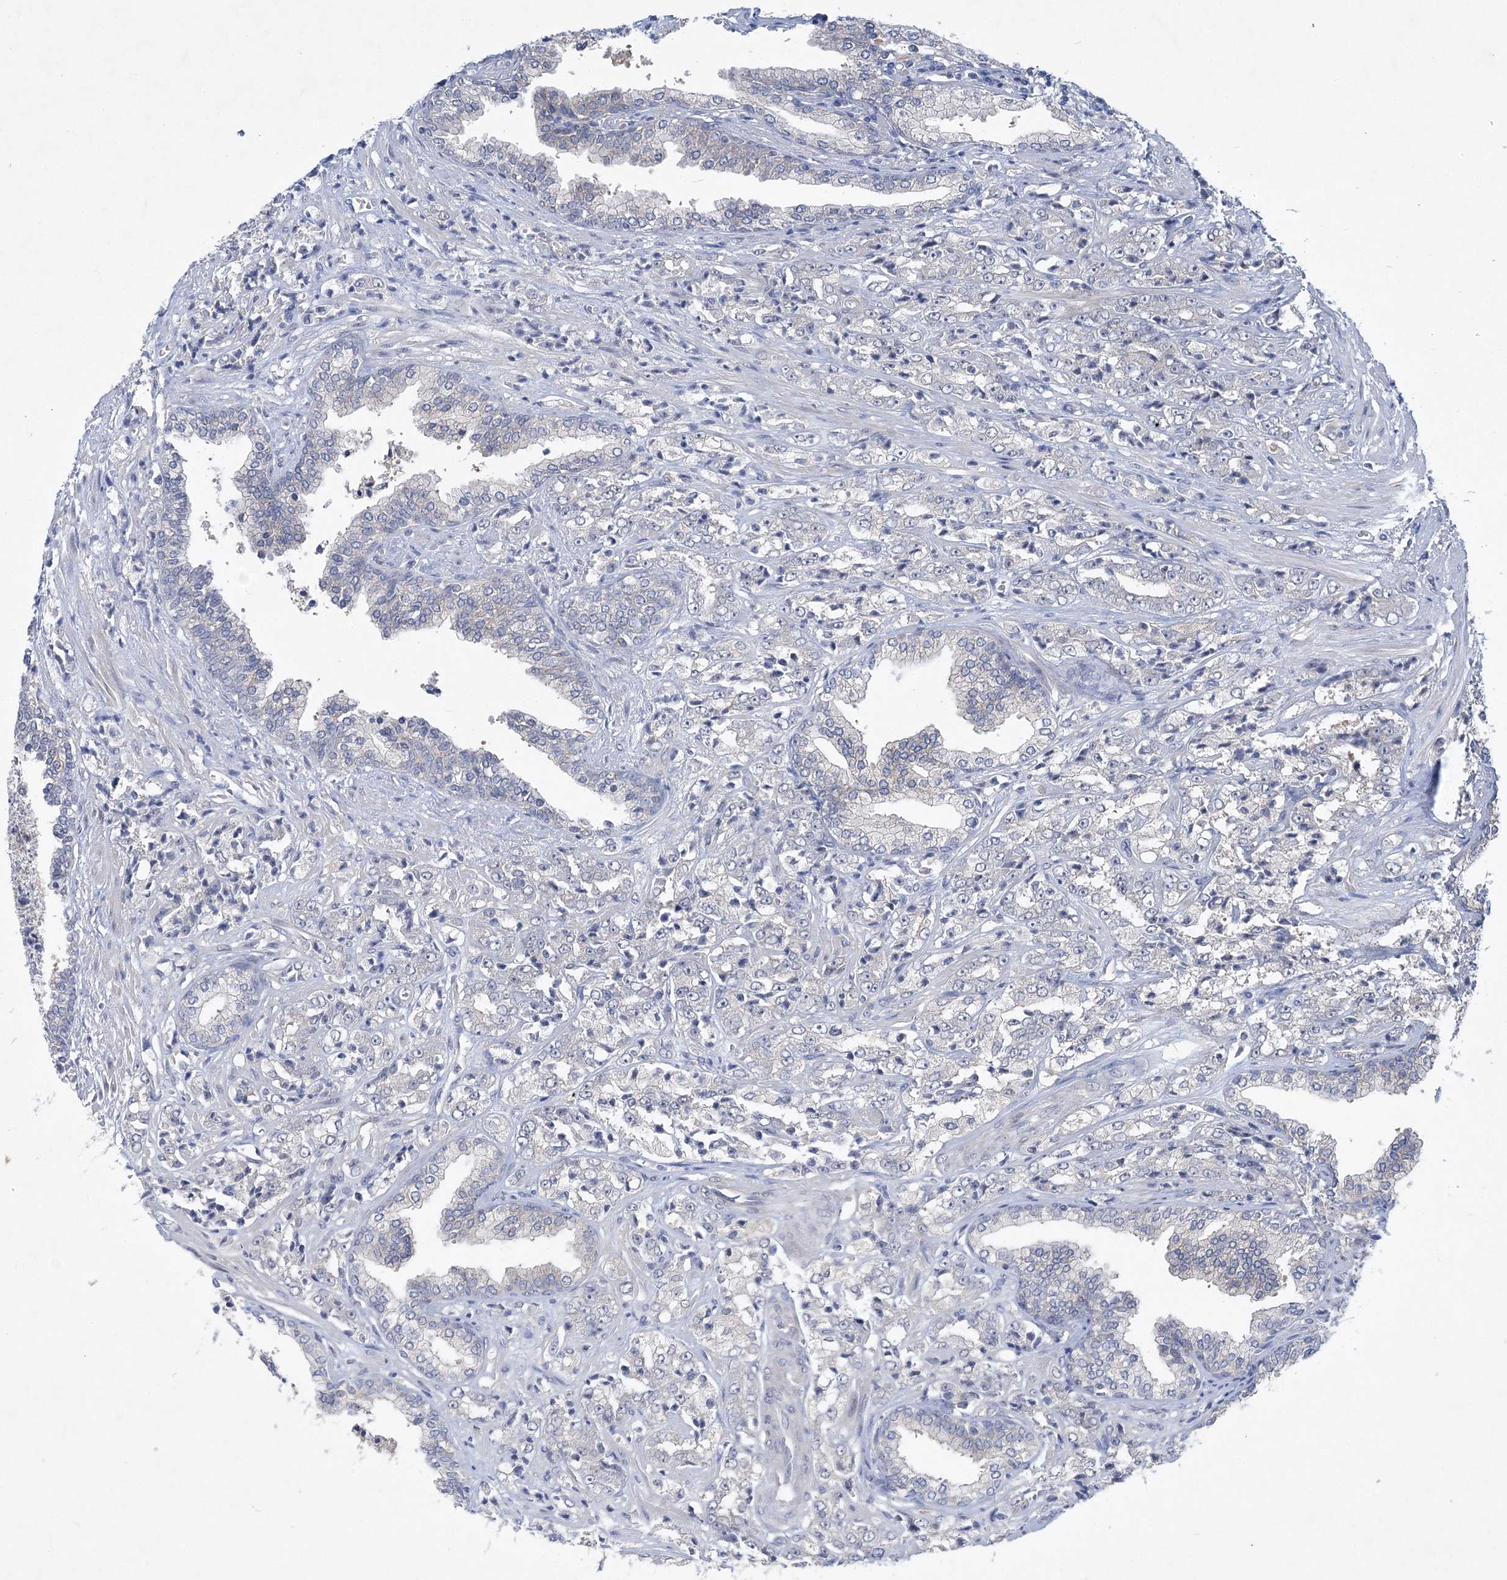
{"staining": {"intensity": "negative", "quantity": "none", "location": "none"}, "tissue": "prostate cancer", "cell_type": "Tumor cells", "image_type": "cancer", "snomed": [{"axis": "morphology", "description": "Adenocarcinoma, High grade"}, {"axis": "topography", "description": "Prostate"}], "caption": "Immunohistochemistry micrograph of prostate high-grade adenocarcinoma stained for a protein (brown), which reveals no staining in tumor cells. (DAB immunohistochemistry (IHC) visualized using brightfield microscopy, high magnification).", "gene": "ANKRD35", "patient": {"sex": "male", "age": 71}}